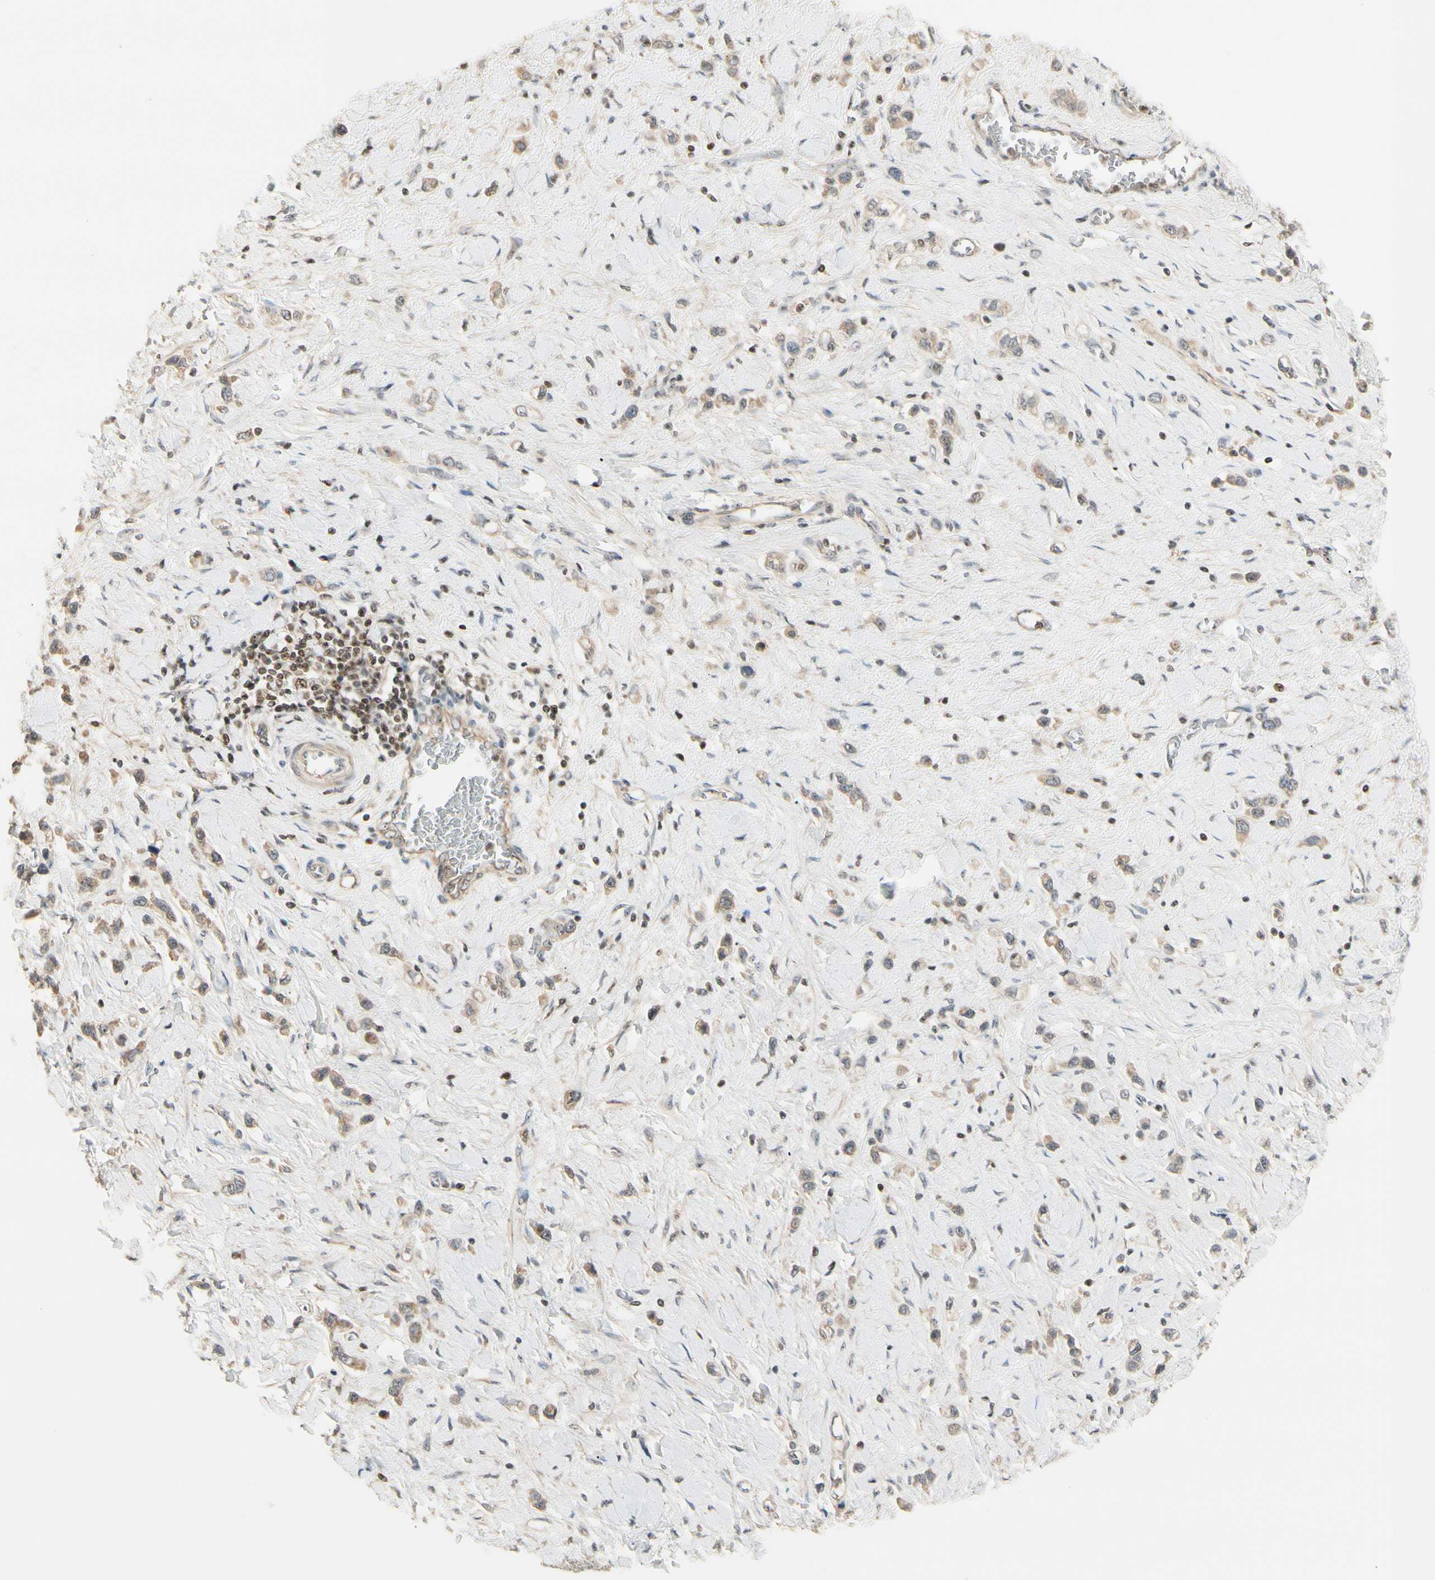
{"staining": {"intensity": "weak", "quantity": ">75%", "location": "cytoplasmic/membranous"}, "tissue": "stomach cancer", "cell_type": "Tumor cells", "image_type": "cancer", "snomed": [{"axis": "morphology", "description": "Normal tissue, NOS"}, {"axis": "morphology", "description": "Adenocarcinoma, NOS"}, {"axis": "topography", "description": "Stomach, upper"}, {"axis": "topography", "description": "Stomach"}], "caption": "Approximately >75% of tumor cells in human stomach cancer (adenocarcinoma) reveal weak cytoplasmic/membranous protein expression as visualized by brown immunohistochemical staining.", "gene": "NFYA", "patient": {"sex": "female", "age": 65}}